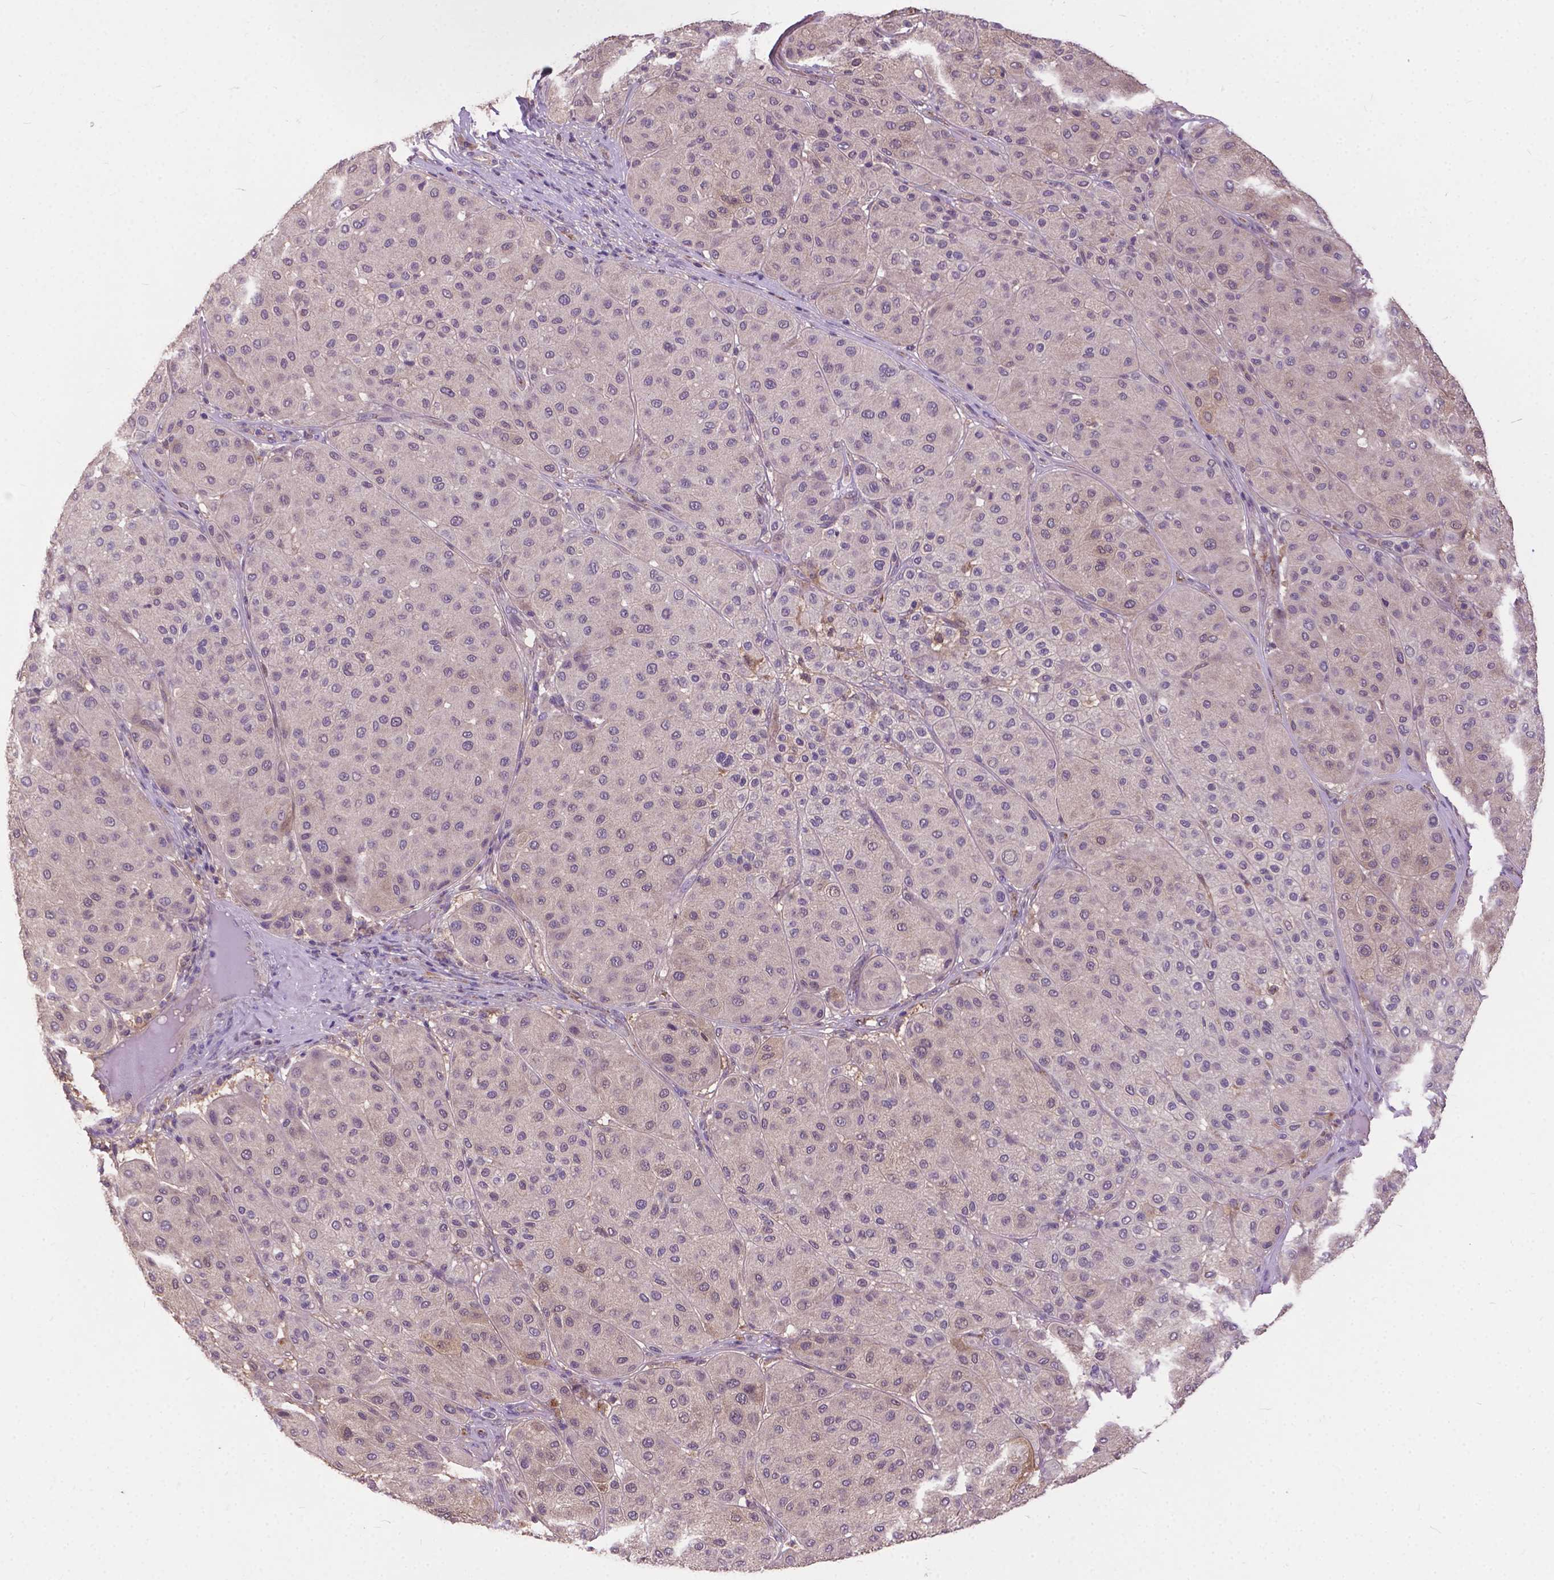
{"staining": {"intensity": "negative", "quantity": "none", "location": "none"}, "tissue": "melanoma", "cell_type": "Tumor cells", "image_type": "cancer", "snomed": [{"axis": "morphology", "description": "Malignant melanoma, Metastatic site"}, {"axis": "topography", "description": "Smooth muscle"}], "caption": "Melanoma stained for a protein using immunohistochemistry (IHC) shows no positivity tumor cells.", "gene": "ZNF337", "patient": {"sex": "male", "age": 41}}